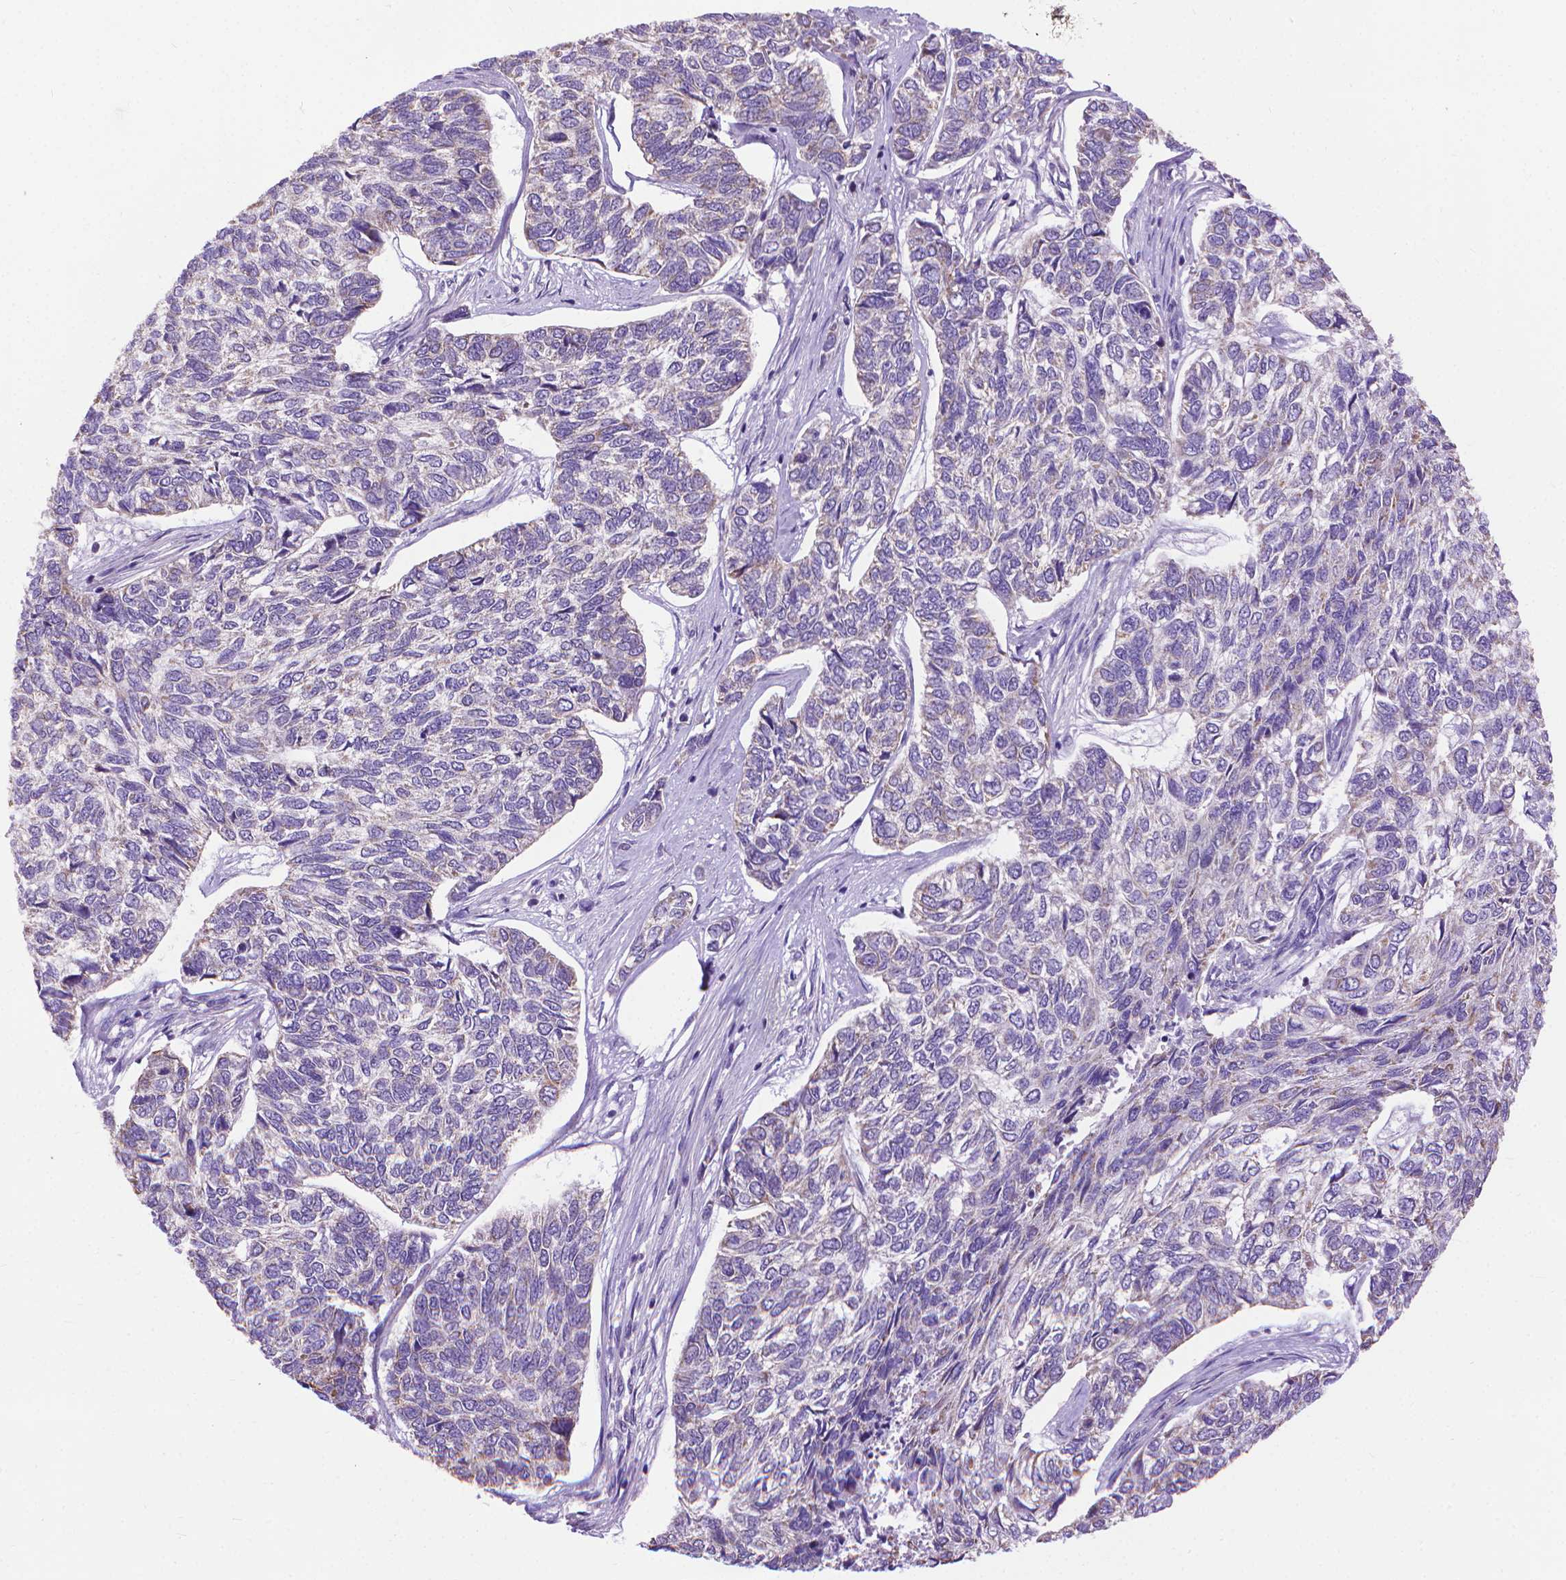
{"staining": {"intensity": "weak", "quantity": "<25%", "location": "cytoplasmic/membranous"}, "tissue": "skin cancer", "cell_type": "Tumor cells", "image_type": "cancer", "snomed": [{"axis": "morphology", "description": "Basal cell carcinoma"}, {"axis": "topography", "description": "Skin"}], "caption": "Immunohistochemistry (IHC) of skin cancer (basal cell carcinoma) displays no expression in tumor cells.", "gene": "SYN1", "patient": {"sex": "female", "age": 65}}